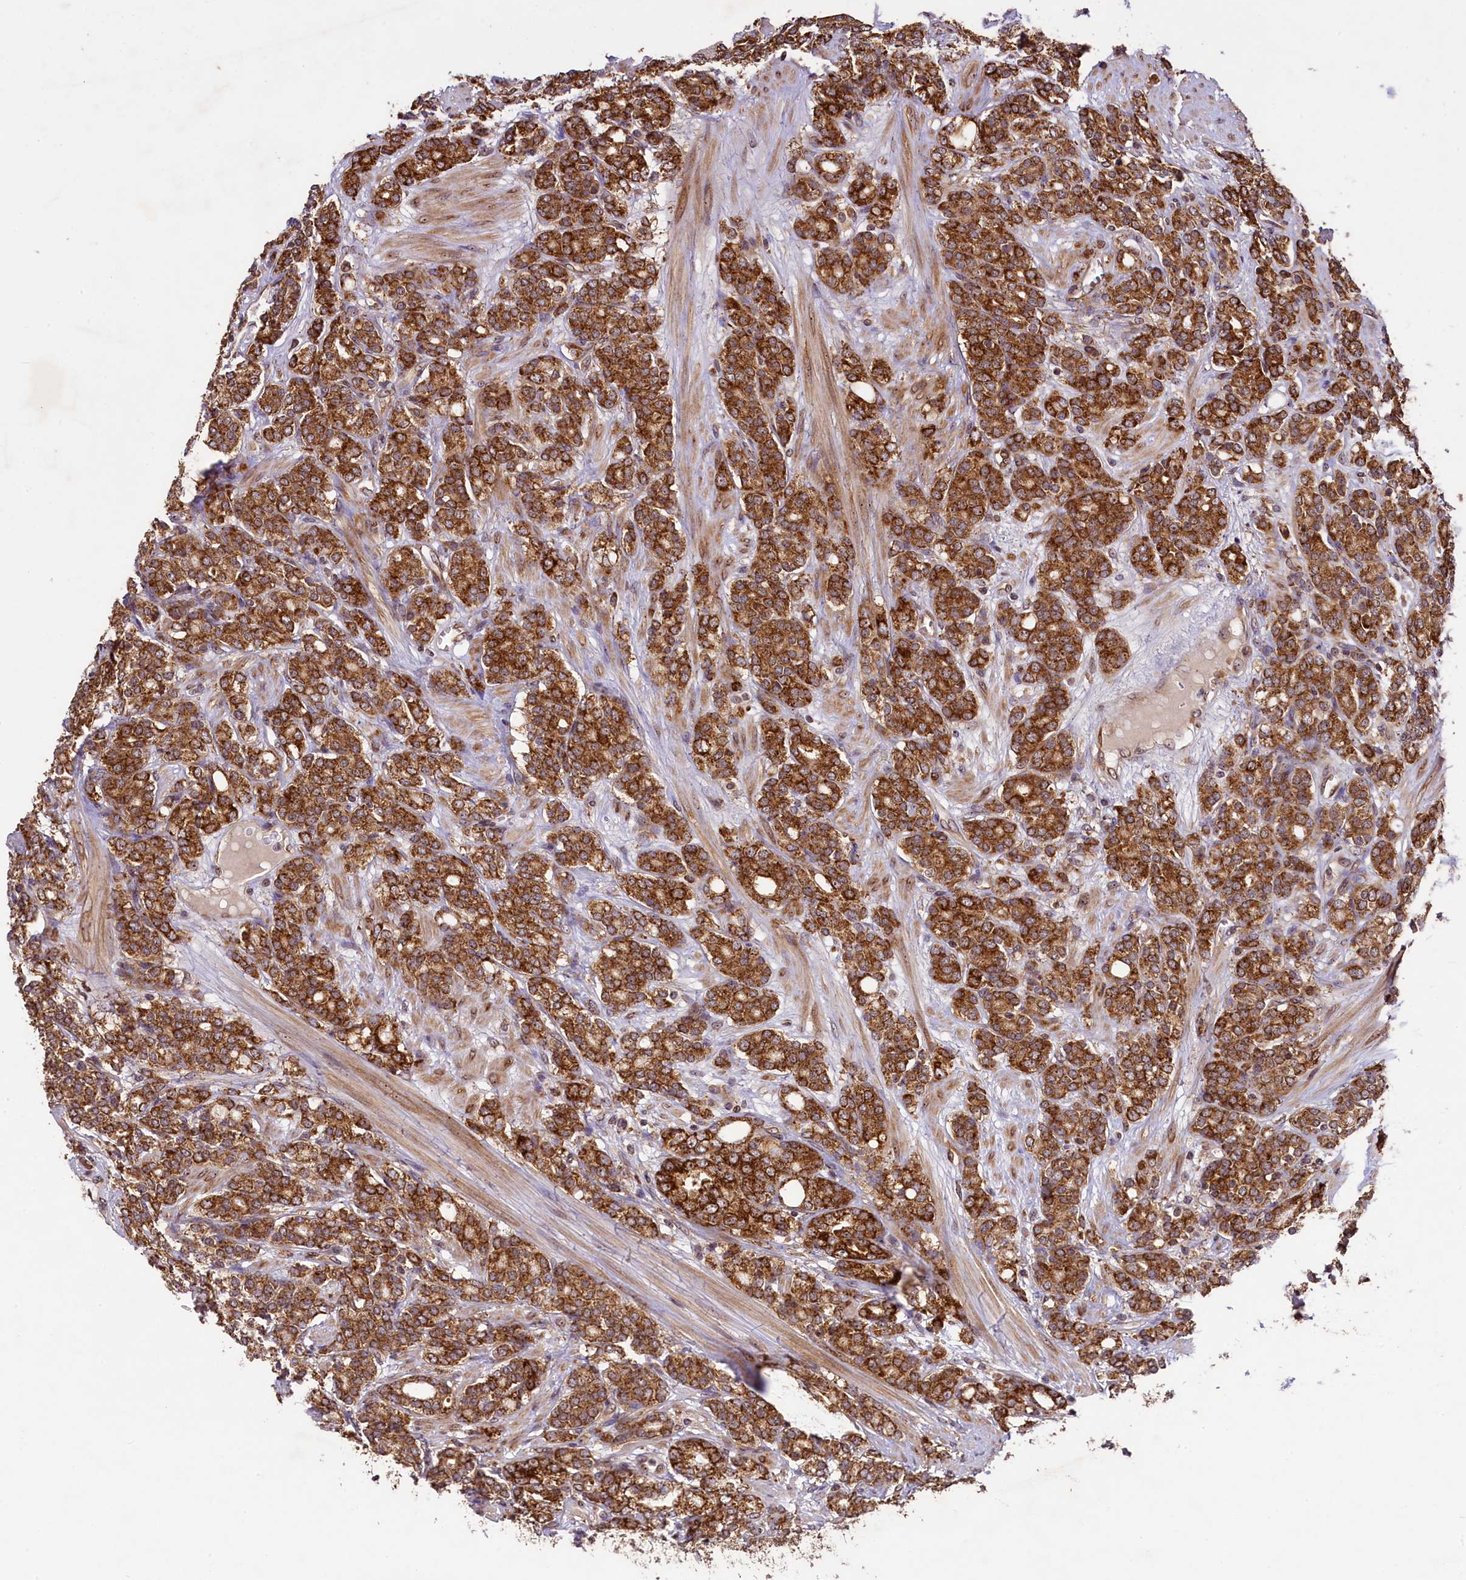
{"staining": {"intensity": "strong", "quantity": ">75%", "location": "cytoplasmic/membranous"}, "tissue": "prostate cancer", "cell_type": "Tumor cells", "image_type": "cancer", "snomed": [{"axis": "morphology", "description": "Adenocarcinoma, High grade"}, {"axis": "topography", "description": "Prostate"}], "caption": "Immunohistochemical staining of human prostate high-grade adenocarcinoma demonstrates high levels of strong cytoplasmic/membranous expression in about >75% of tumor cells. (Brightfield microscopy of DAB IHC at high magnification).", "gene": "LARP4", "patient": {"sex": "male", "age": 62}}